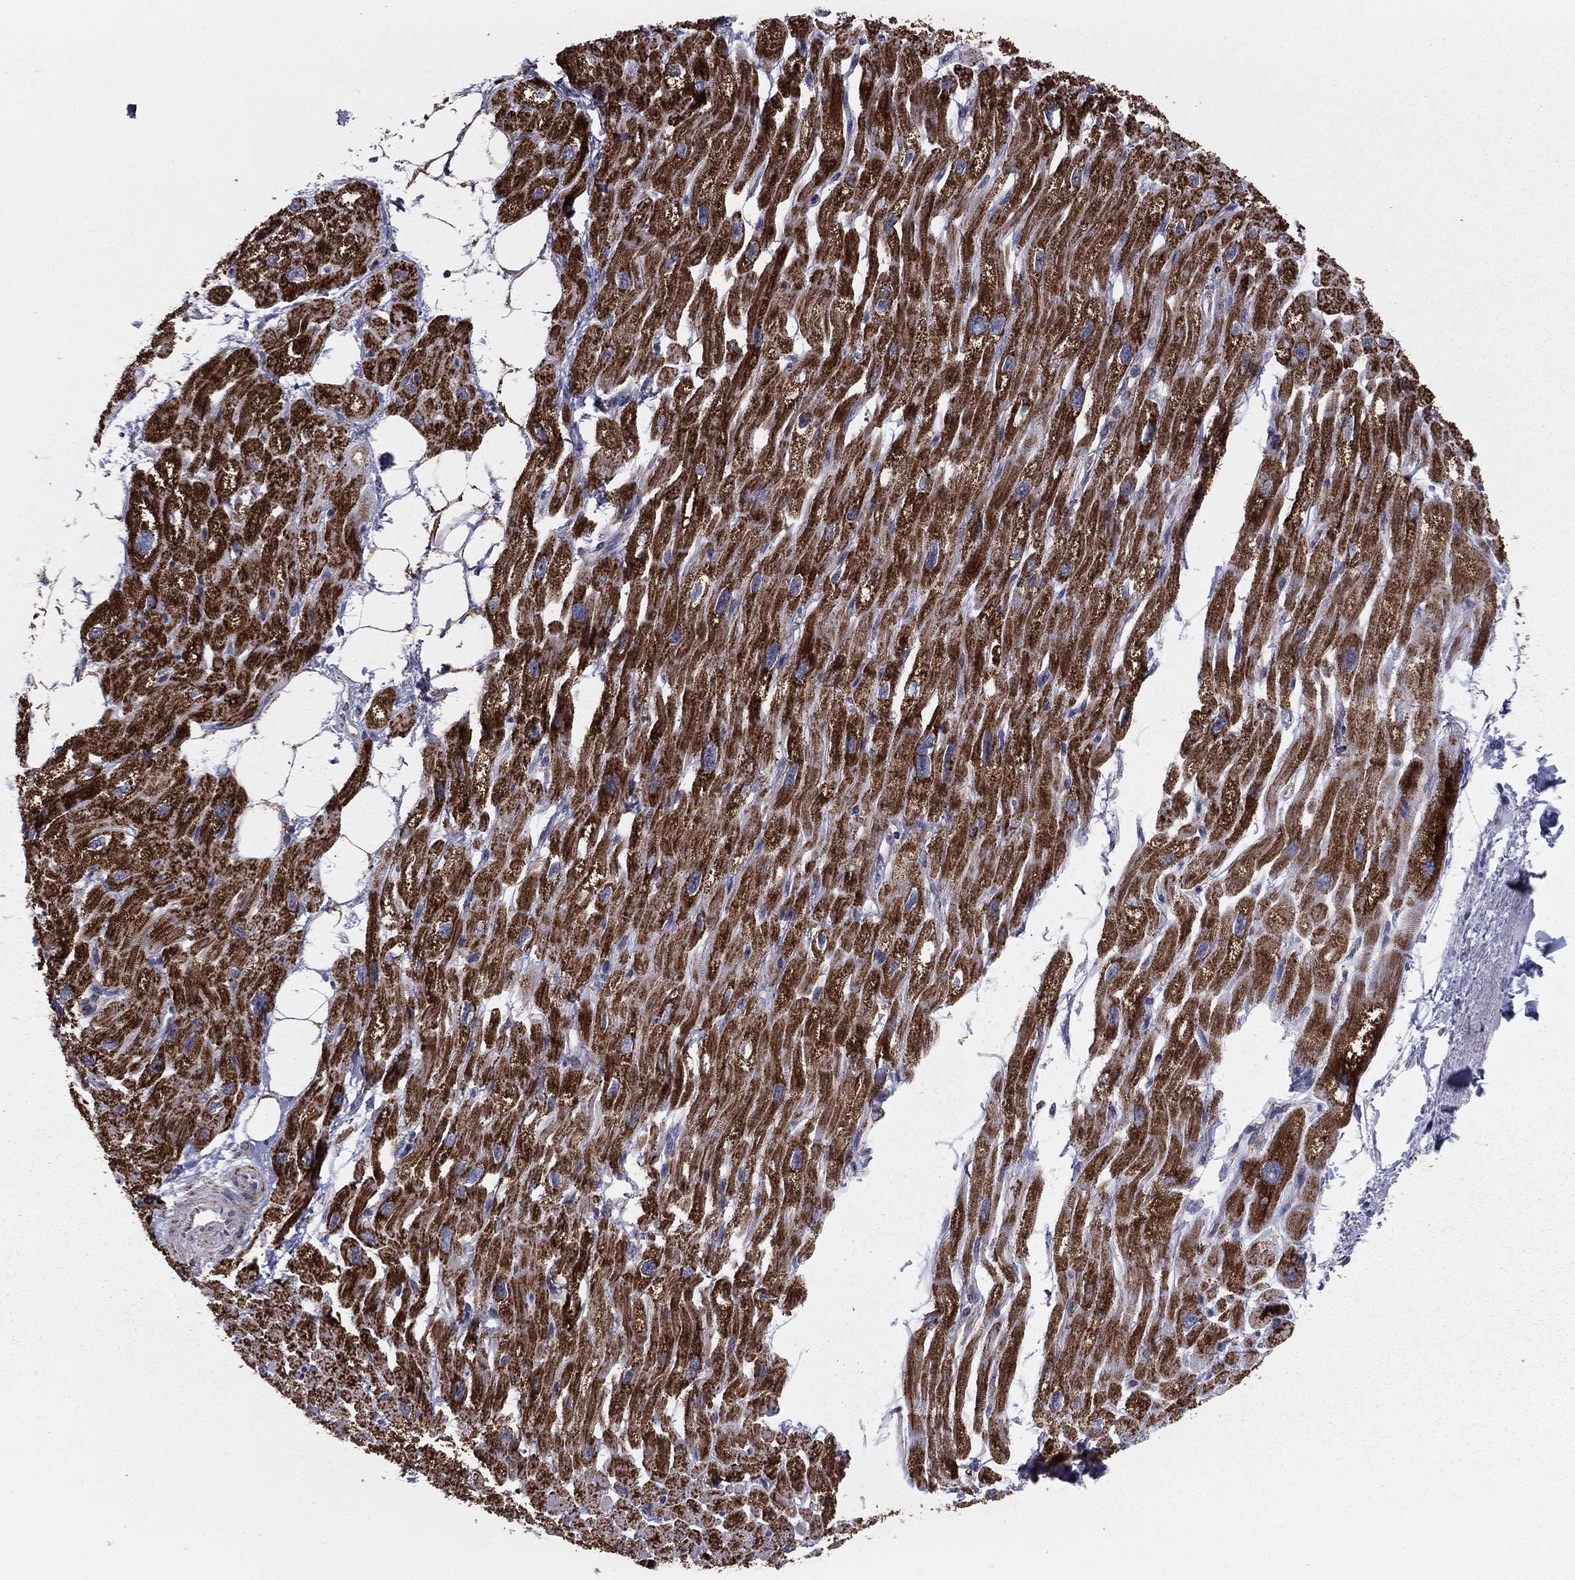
{"staining": {"intensity": "strong", "quantity": ">75%", "location": "cytoplasmic/membranous"}, "tissue": "heart muscle", "cell_type": "Cardiomyocytes", "image_type": "normal", "snomed": [{"axis": "morphology", "description": "Normal tissue, NOS"}, {"axis": "topography", "description": "Heart"}], "caption": "Immunohistochemistry (IHC) (DAB) staining of normal heart muscle reveals strong cytoplasmic/membranous protein positivity in about >75% of cardiomyocytes. The staining is performed using DAB brown chromogen to label protein expression. The nuclei are counter-stained blue using hematoxylin.", "gene": "NDUFV1", "patient": {"sex": "male", "age": 66}}